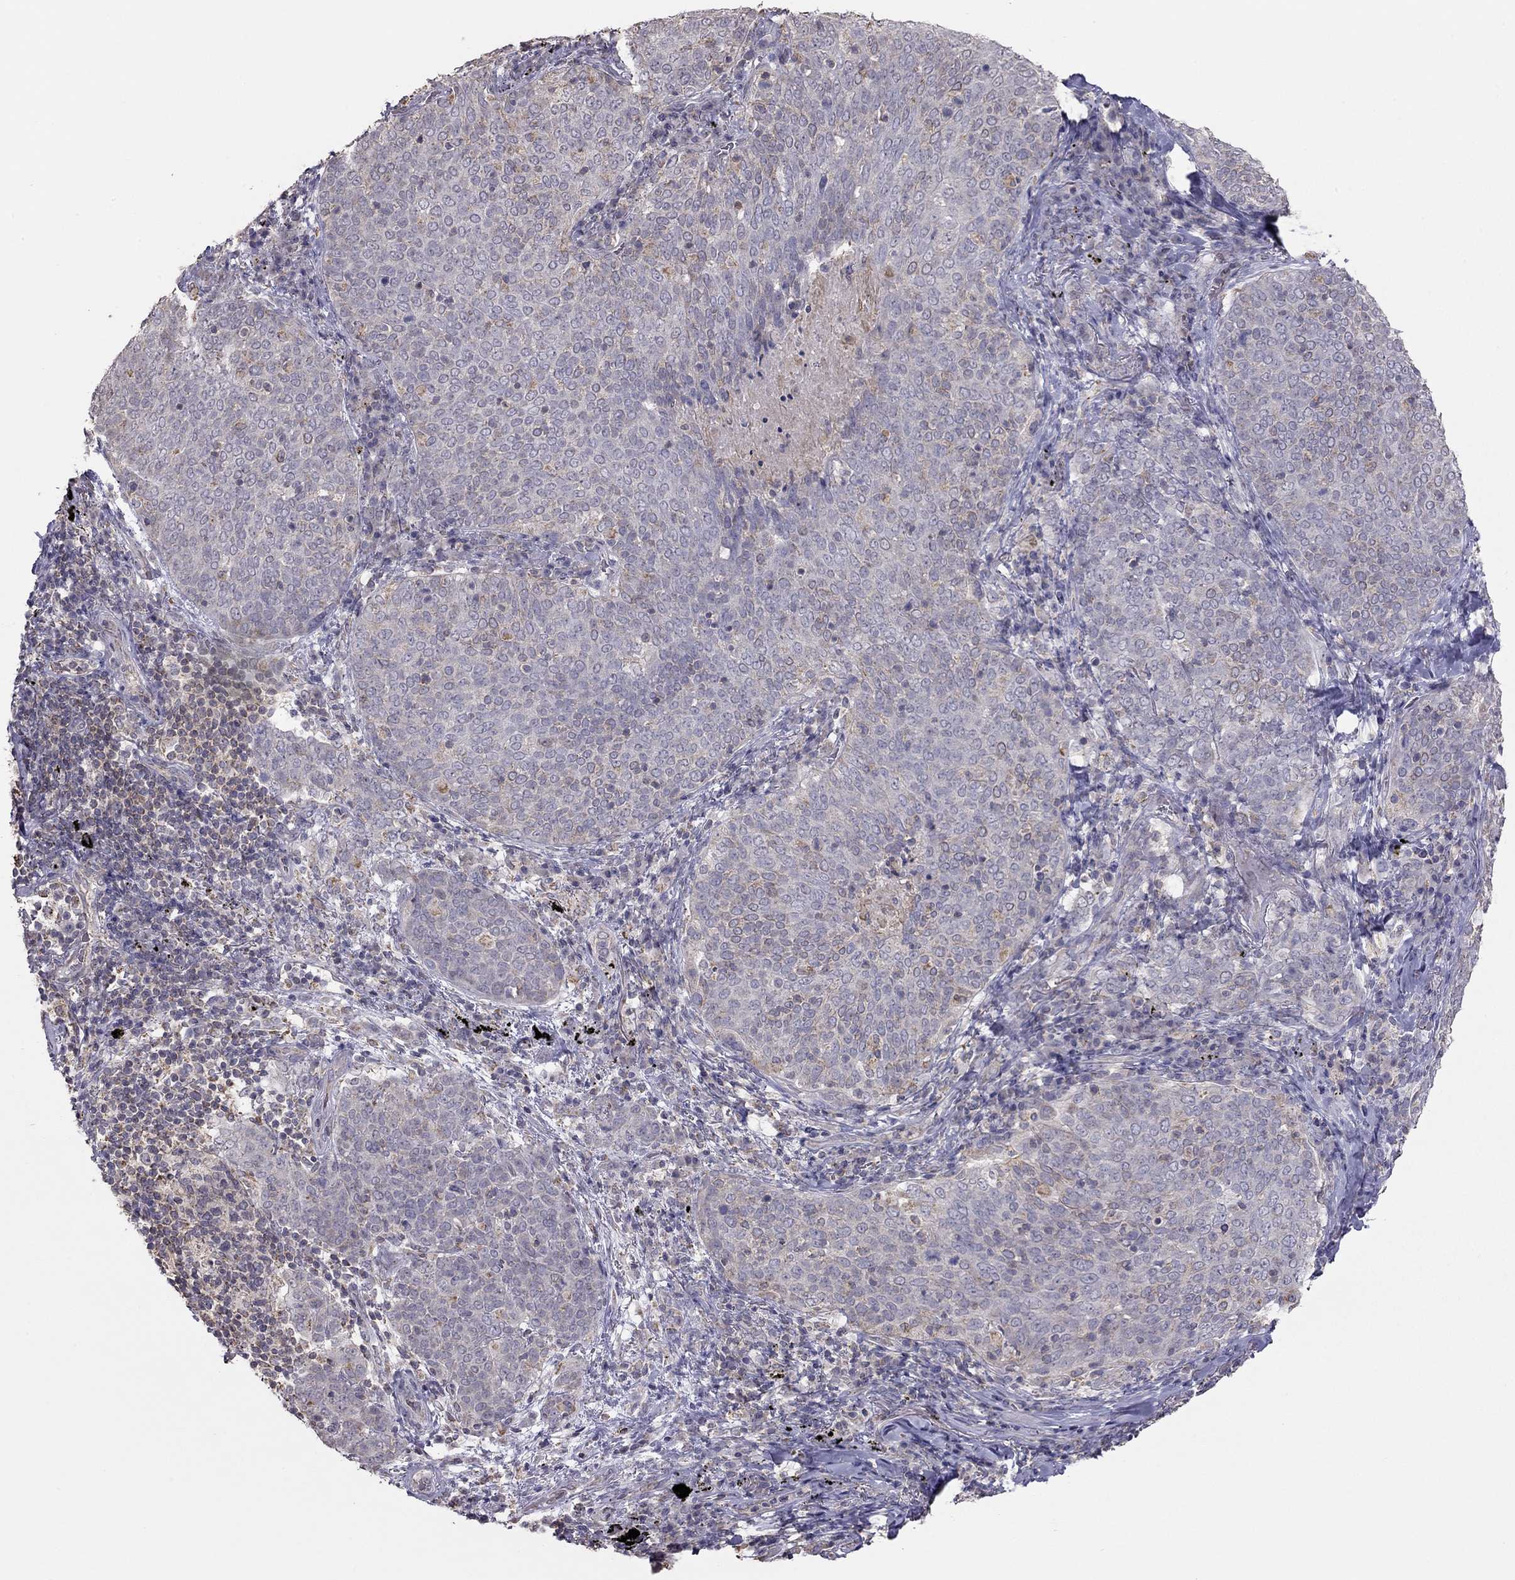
{"staining": {"intensity": "negative", "quantity": "none", "location": "none"}, "tissue": "lung cancer", "cell_type": "Tumor cells", "image_type": "cancer", "snomed": [{"axis": "morphology", "description": "Squamous cell carcinoma, NOS"}, {"axis": "topography", "description": "Lung"}], "caption": "The immunohistochemistry (IHC) histopathology image has no significant staining in tumor cells of lung cancer (squamous cell carcinoma) tissue.", "gene": "LRIT3", "patient": {"sex": "male", "age": 82}}